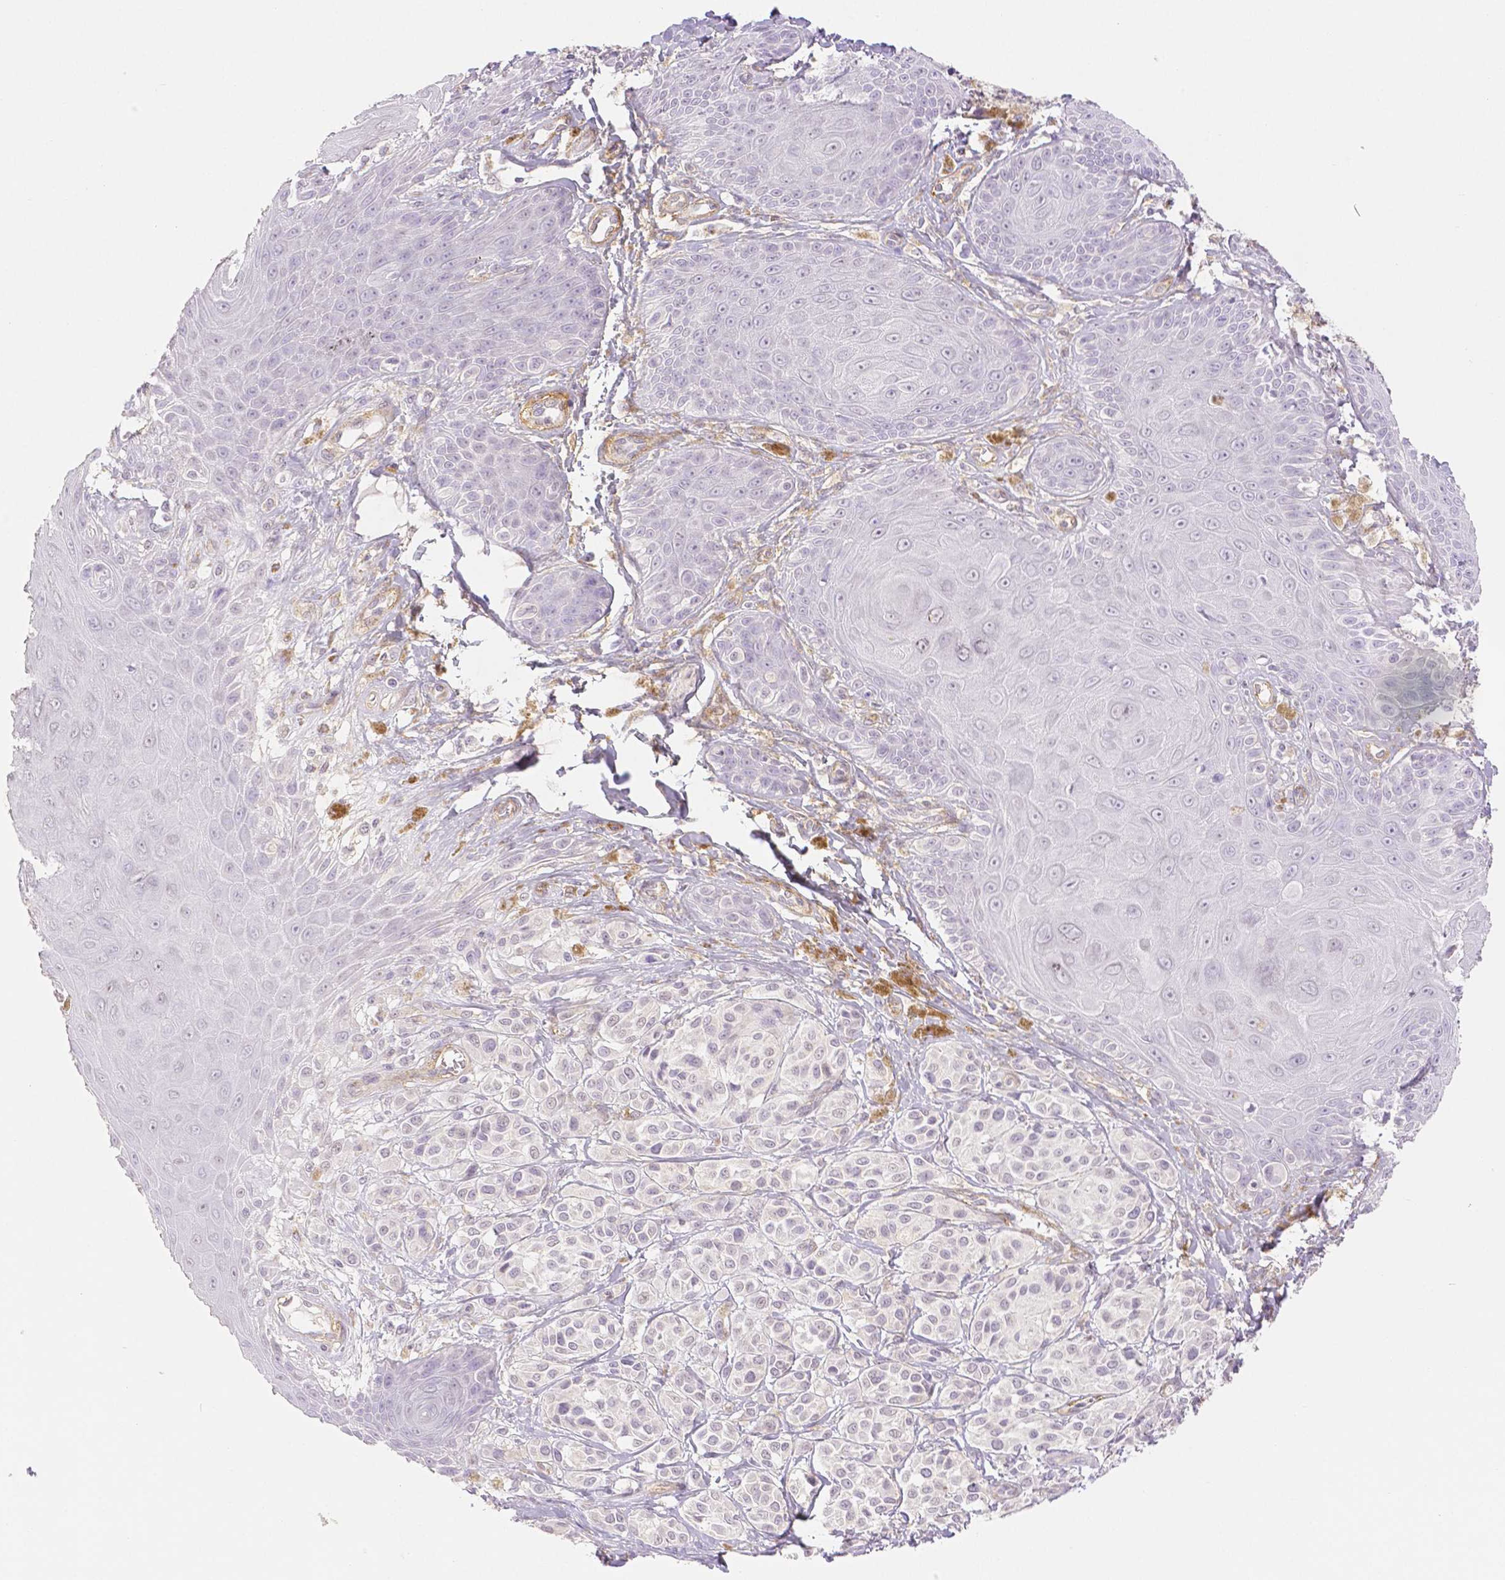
{"staining": {"intensity": "negative", "quantity": "none", "location": "none"}, "tissue": "melanoma", "cell_type": "Tumor cells", "image_type": "cancer", "snomed": [{"axis": "morphology", "description": "Malignant melanoma, NOS"}, {"axis": "topography", "description": "Skin"}], "caption": "Melanoma was stained to show a protein in brown. There is no significant expression in tumor cells.", "gene": "THY1", "patient": {"sex": "female", "age": 80}}